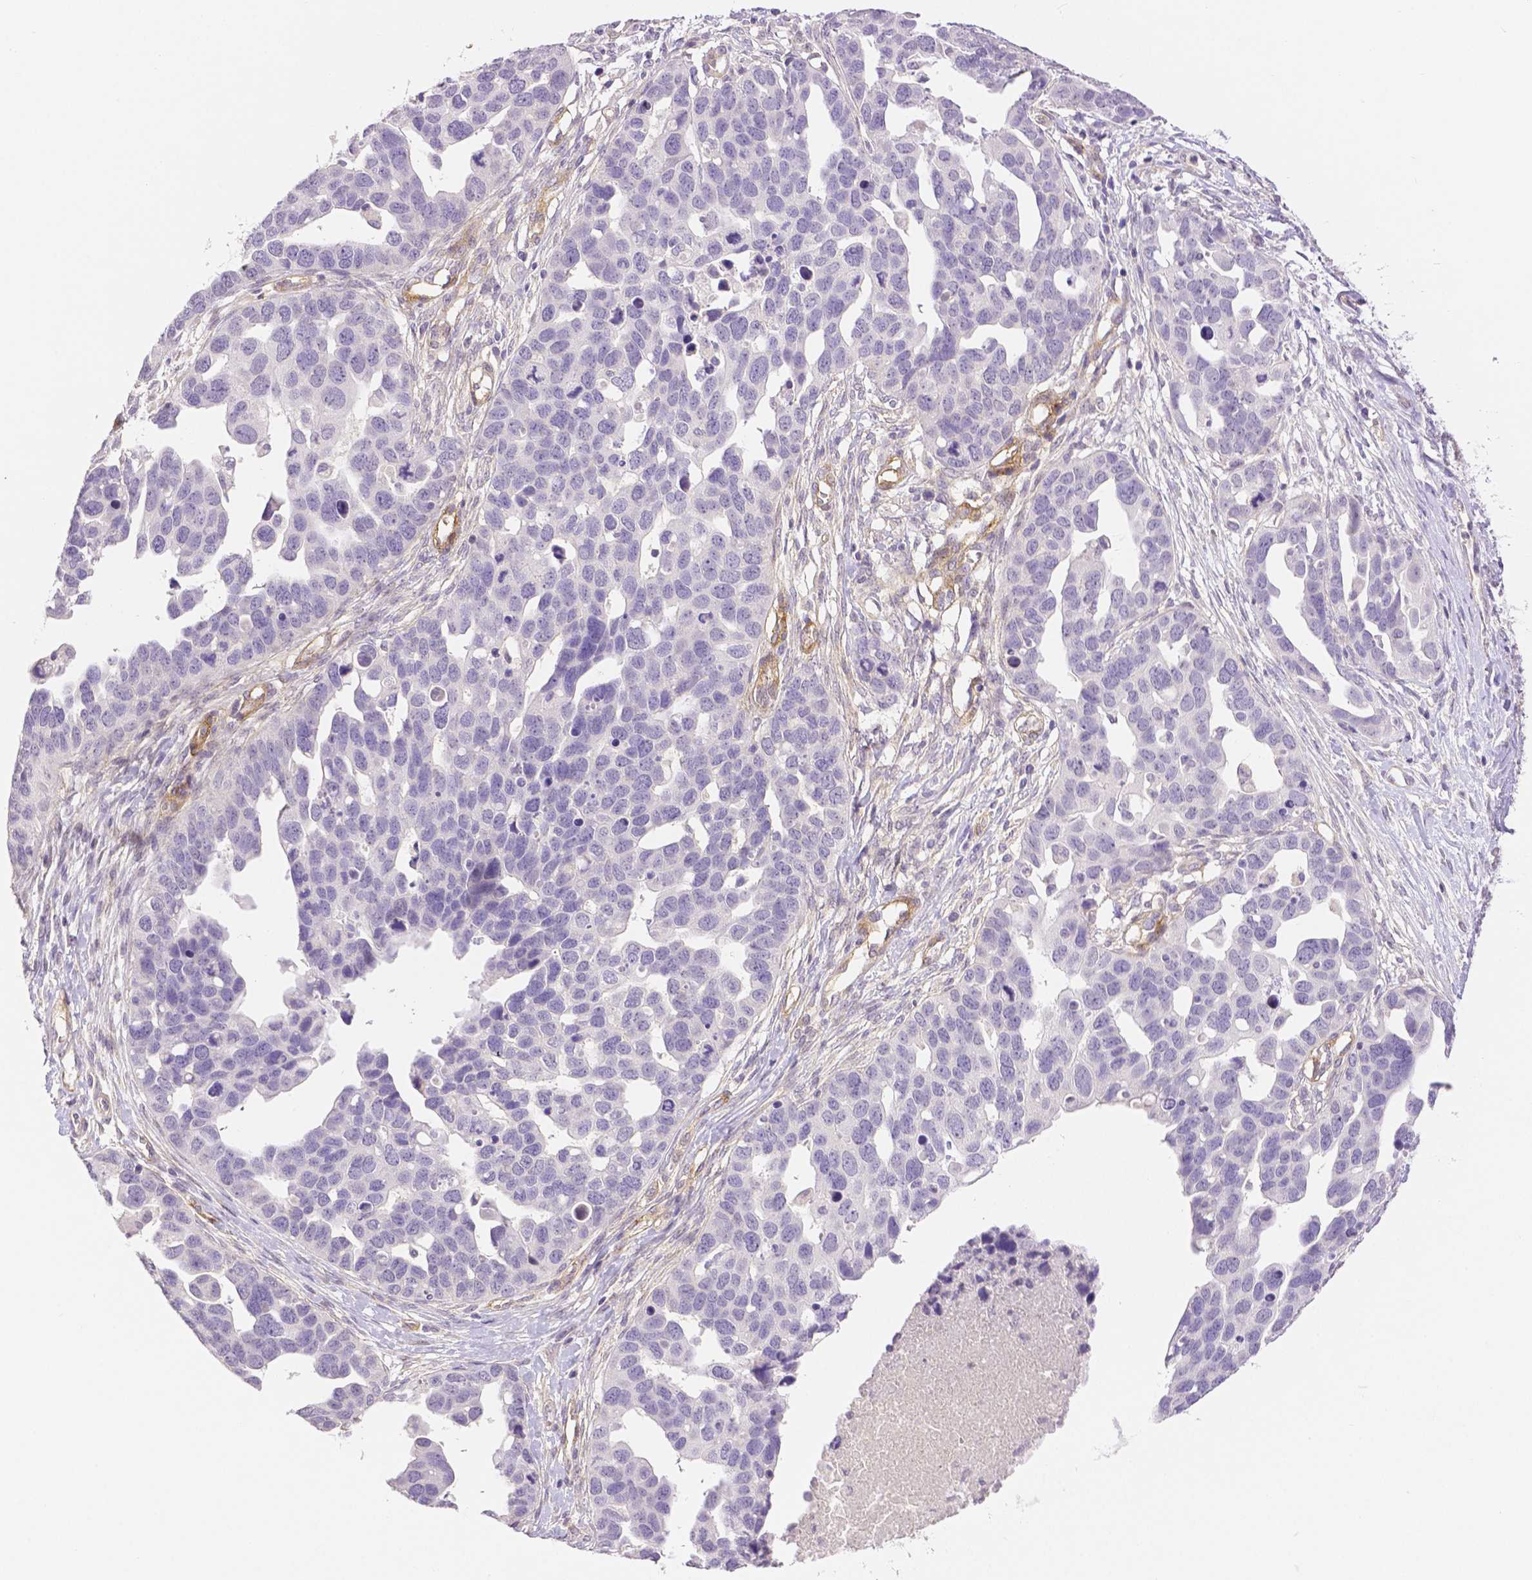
{"staining": {"intensity": "negative", "quantity": "none", "location": "none"}, "tissue": "ovarian cancer", "cell_type": "Tumor cells", "image_type": "cancer", "snomed": [{"axis": "morphology", "description": "Cystadenocarcinoma, serous, NOS"}, {"axis": "topography", "description": "Ovary"}], "caption": "DAB immunohistochemical staining of human ovarian cancer shows no significant staining in tumor cells. The staining is performed using DAB (3,3'-diaminobenzidine) brown chromogen with nuclei counter-stained in using hematoxylin.", "gene": "THY1", "patient": {"sex": "female", "age": 54}}